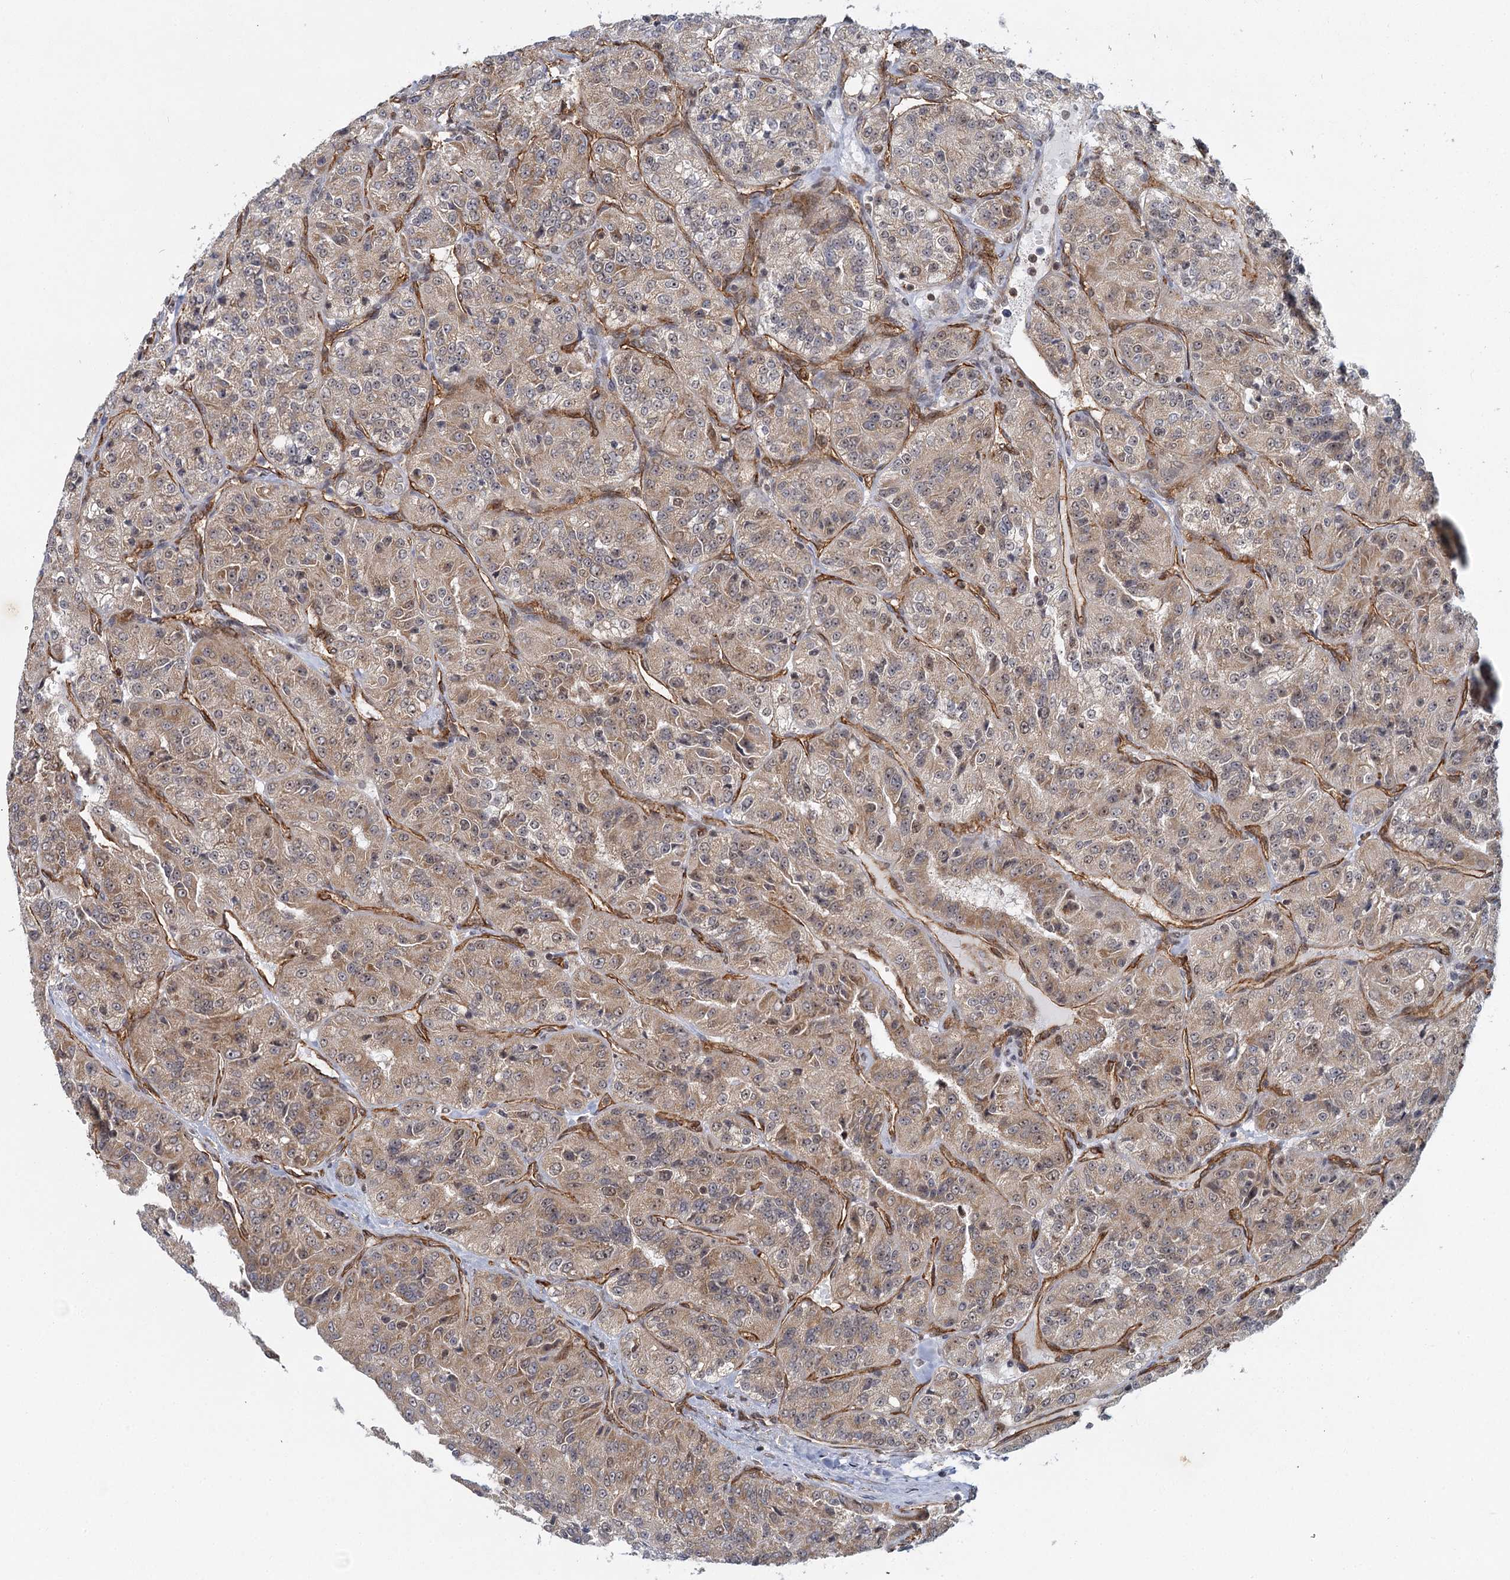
{"staining": {"intensity": "moderate", "quantity": ">75%", "location": "cytoplasmic/membranous,nuclear"}, "tissue": "renal cancer", "cell_type": "Tumor cells", "image_type": "cancer", "snomed": [{"axis": "morphology", "description": "Adenocarcinoma, NOS"}, {"axis": "topography", "description": "Kidney"}], "caption": "A brown stain labels moderate cytoplasmic/membranous and nuclear positivity of a protein in renal cancer tumor cells. Immunohistochemistry stains the protein of interest in brown and the nuclei are stained blue.", "gene": "GPATCH11", "patient": {"sex": "female", "age": 63}}